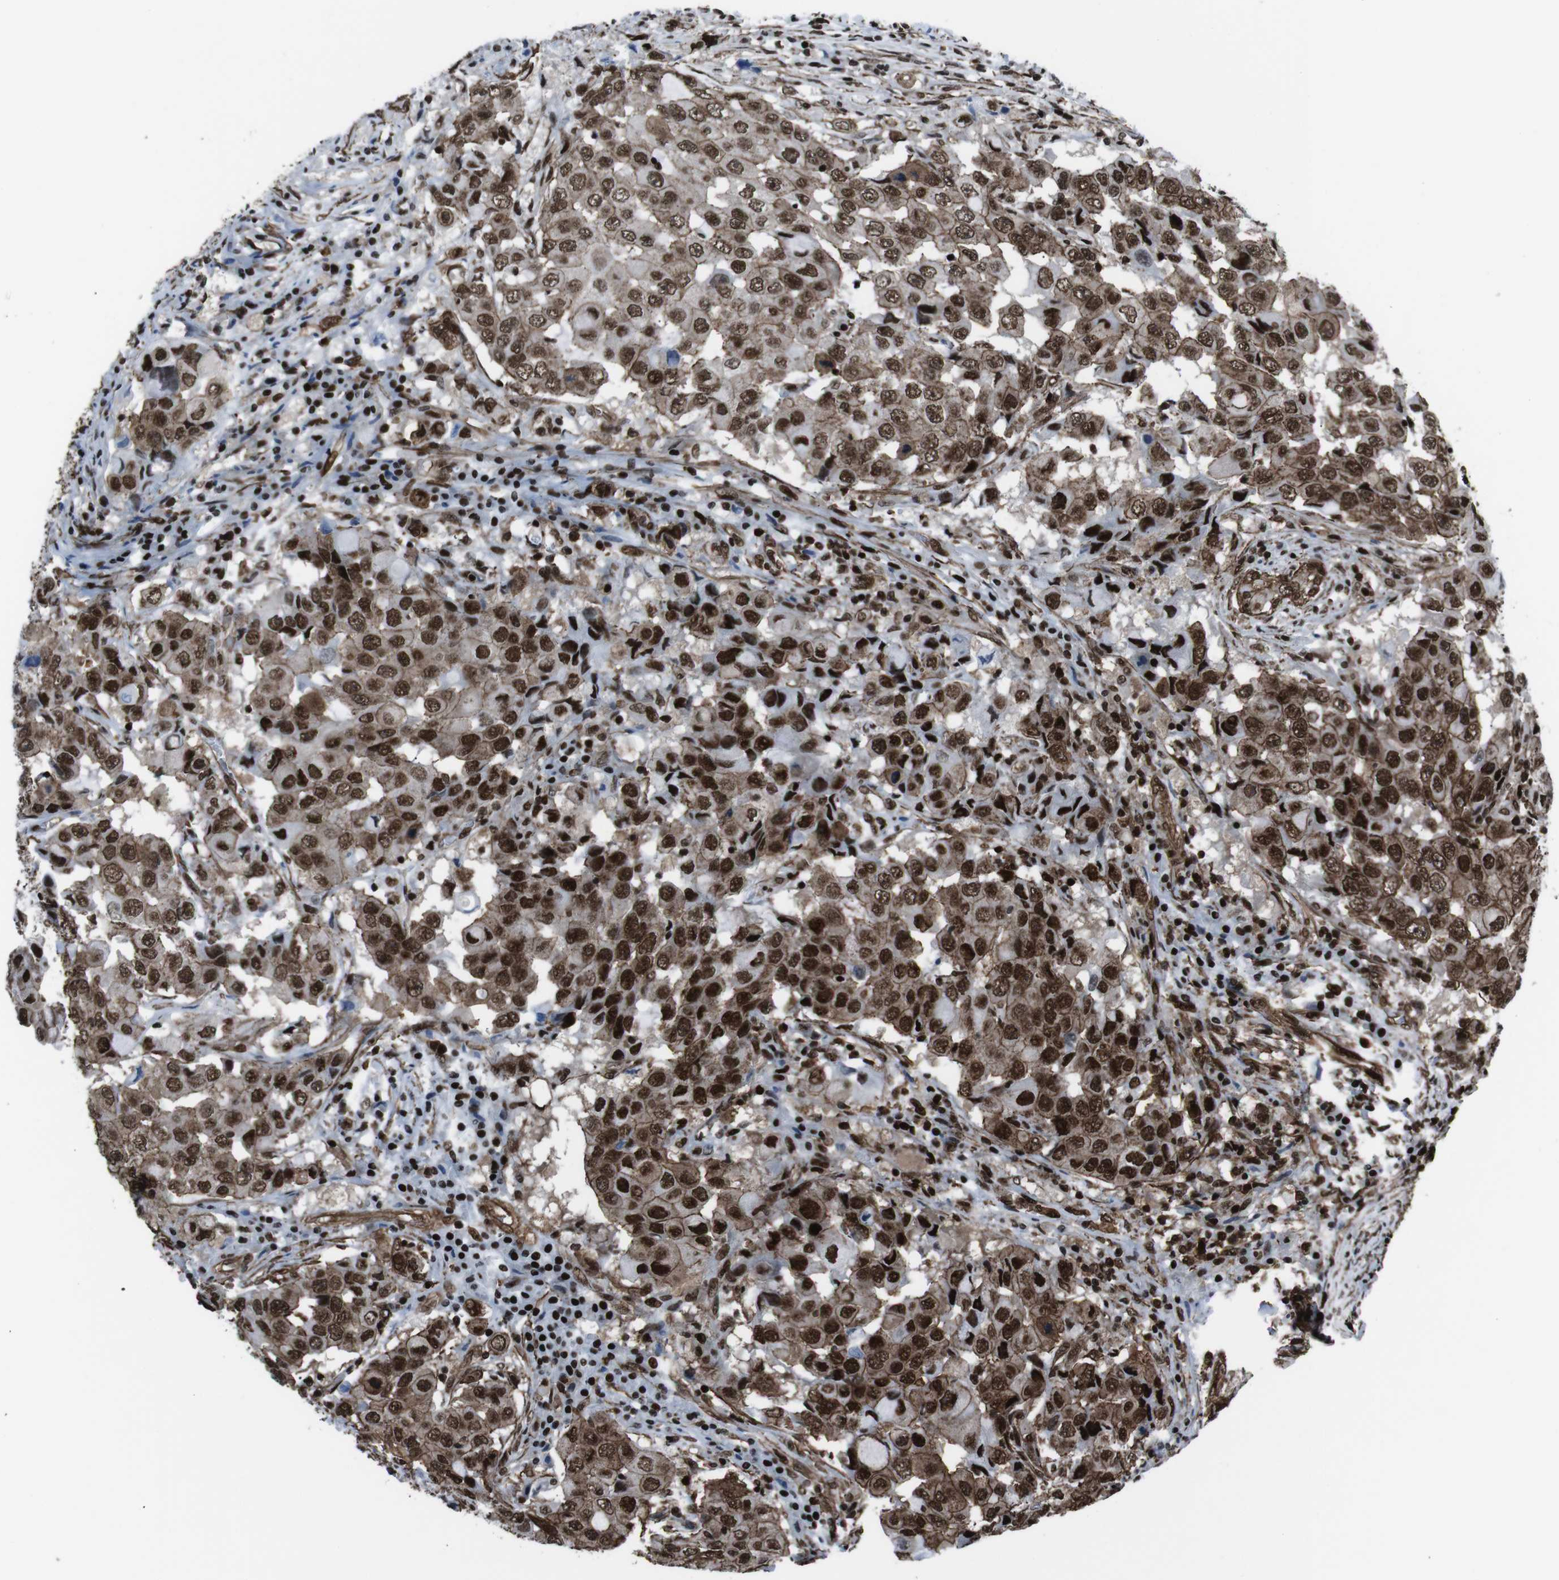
{"staining": {"intensity": "strong", "quantity": ">75%", "location": "cytoplasmic/membranous,nuclear"}, "tissue": "breast cancer", "cell_type": "Tumor cells", "image_type": "cancer", "snomed": [{"axis": "morphology", "description": "Duct carcinoma"}, {"axis": "topography", "description": "Breast"}], "caption": "Protein expression analysis of invasive ductal carcinoma (breast) reveals strong cytoplasmic/membranous and nuclear positivity in approximately >75% of tumor cells.", "gene": "HNRNPU", "patient": {"sex": "female", "age": 27}}